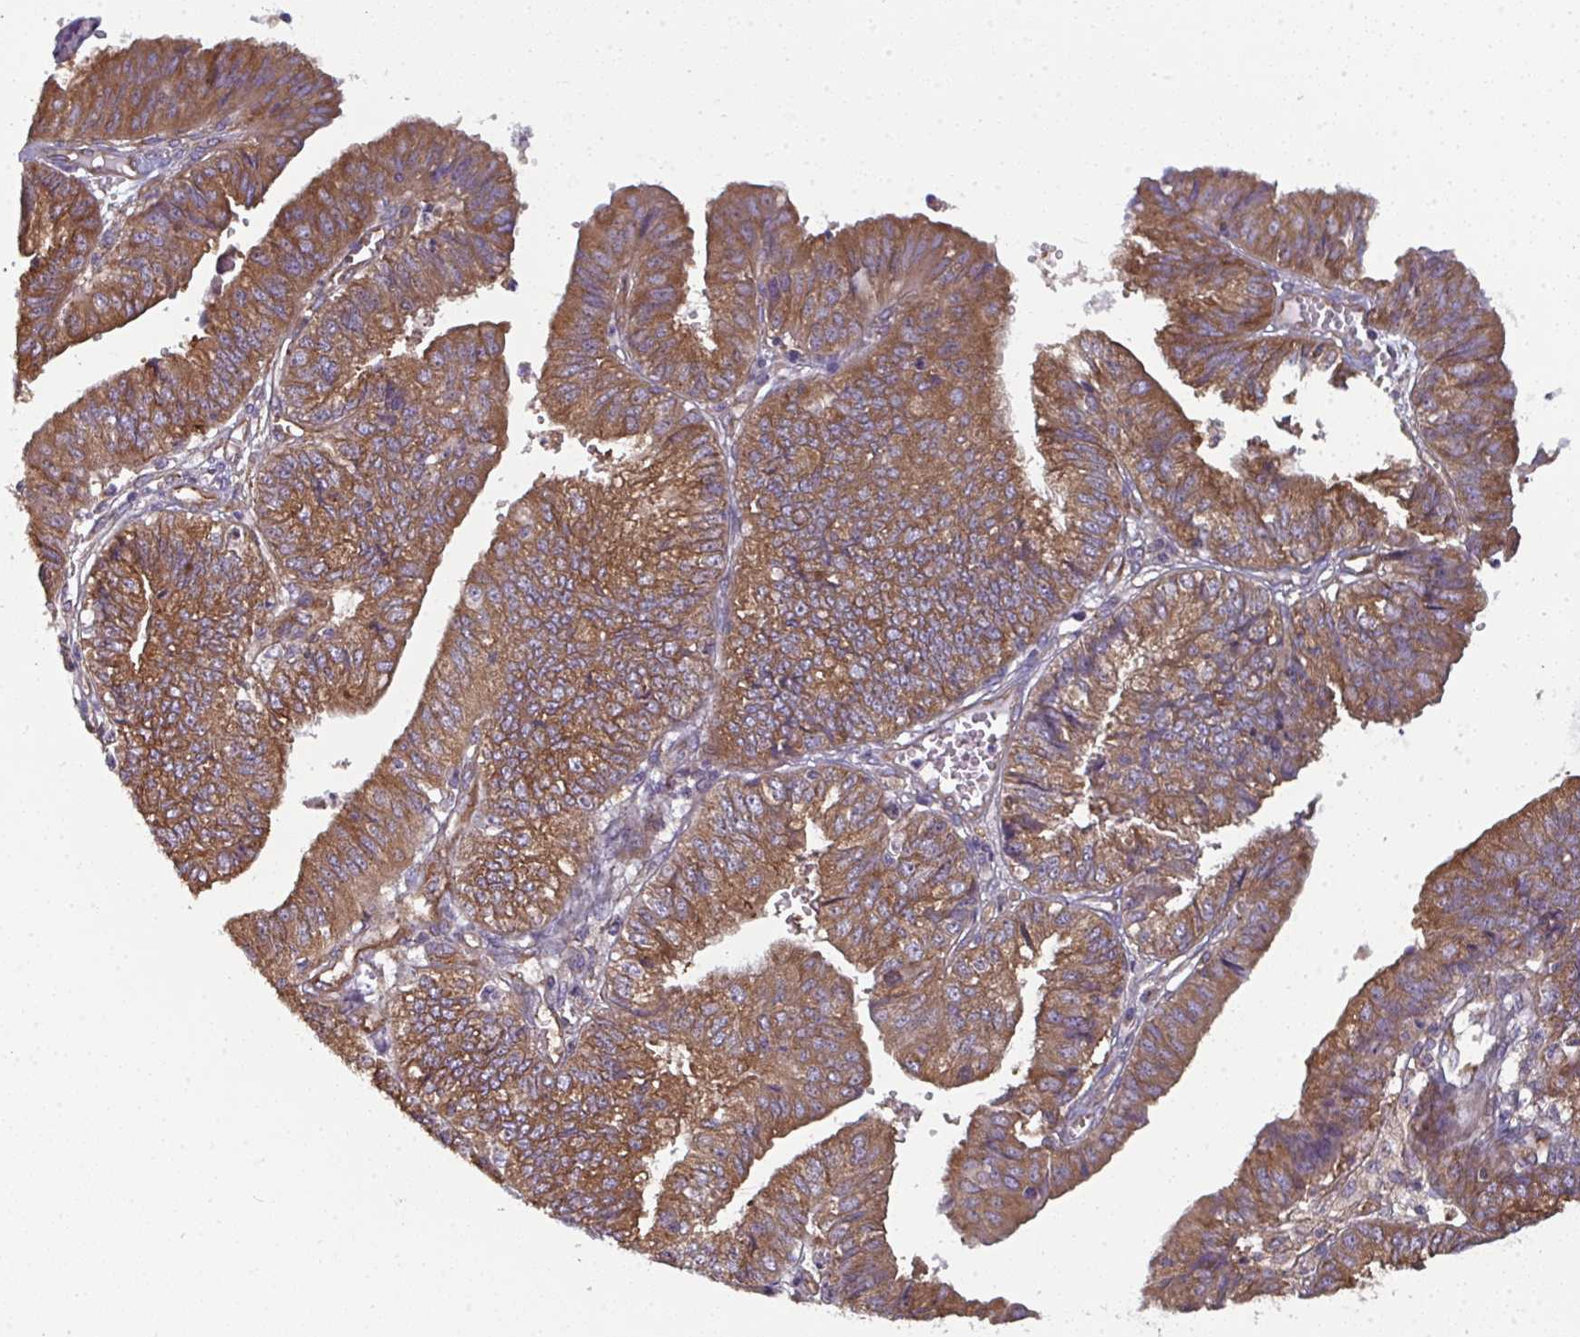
{"staining": {"intensity": "moderate", "quantity": ">75%", "location": "cytoplasmic/membranous"}, "tissue": "endometrial cancer", "cell_type": "Tumor cells", "image_type": "cancer", "snomed": [{"axis": "morphology", "description": "Adenocarcinoma, NOS"}, {"axis": "topography", "description": "Endometrium"}], "caption": "IHC histopathology image of endometrial adenocarcinoma stained for a protein (brown), which reveals medium levels of moderate cytoplasmic/membranous expression in about >75% of tumor cells.", "gene": "DYNC1I2", "patient": {"sex": "female", "age": 56}}